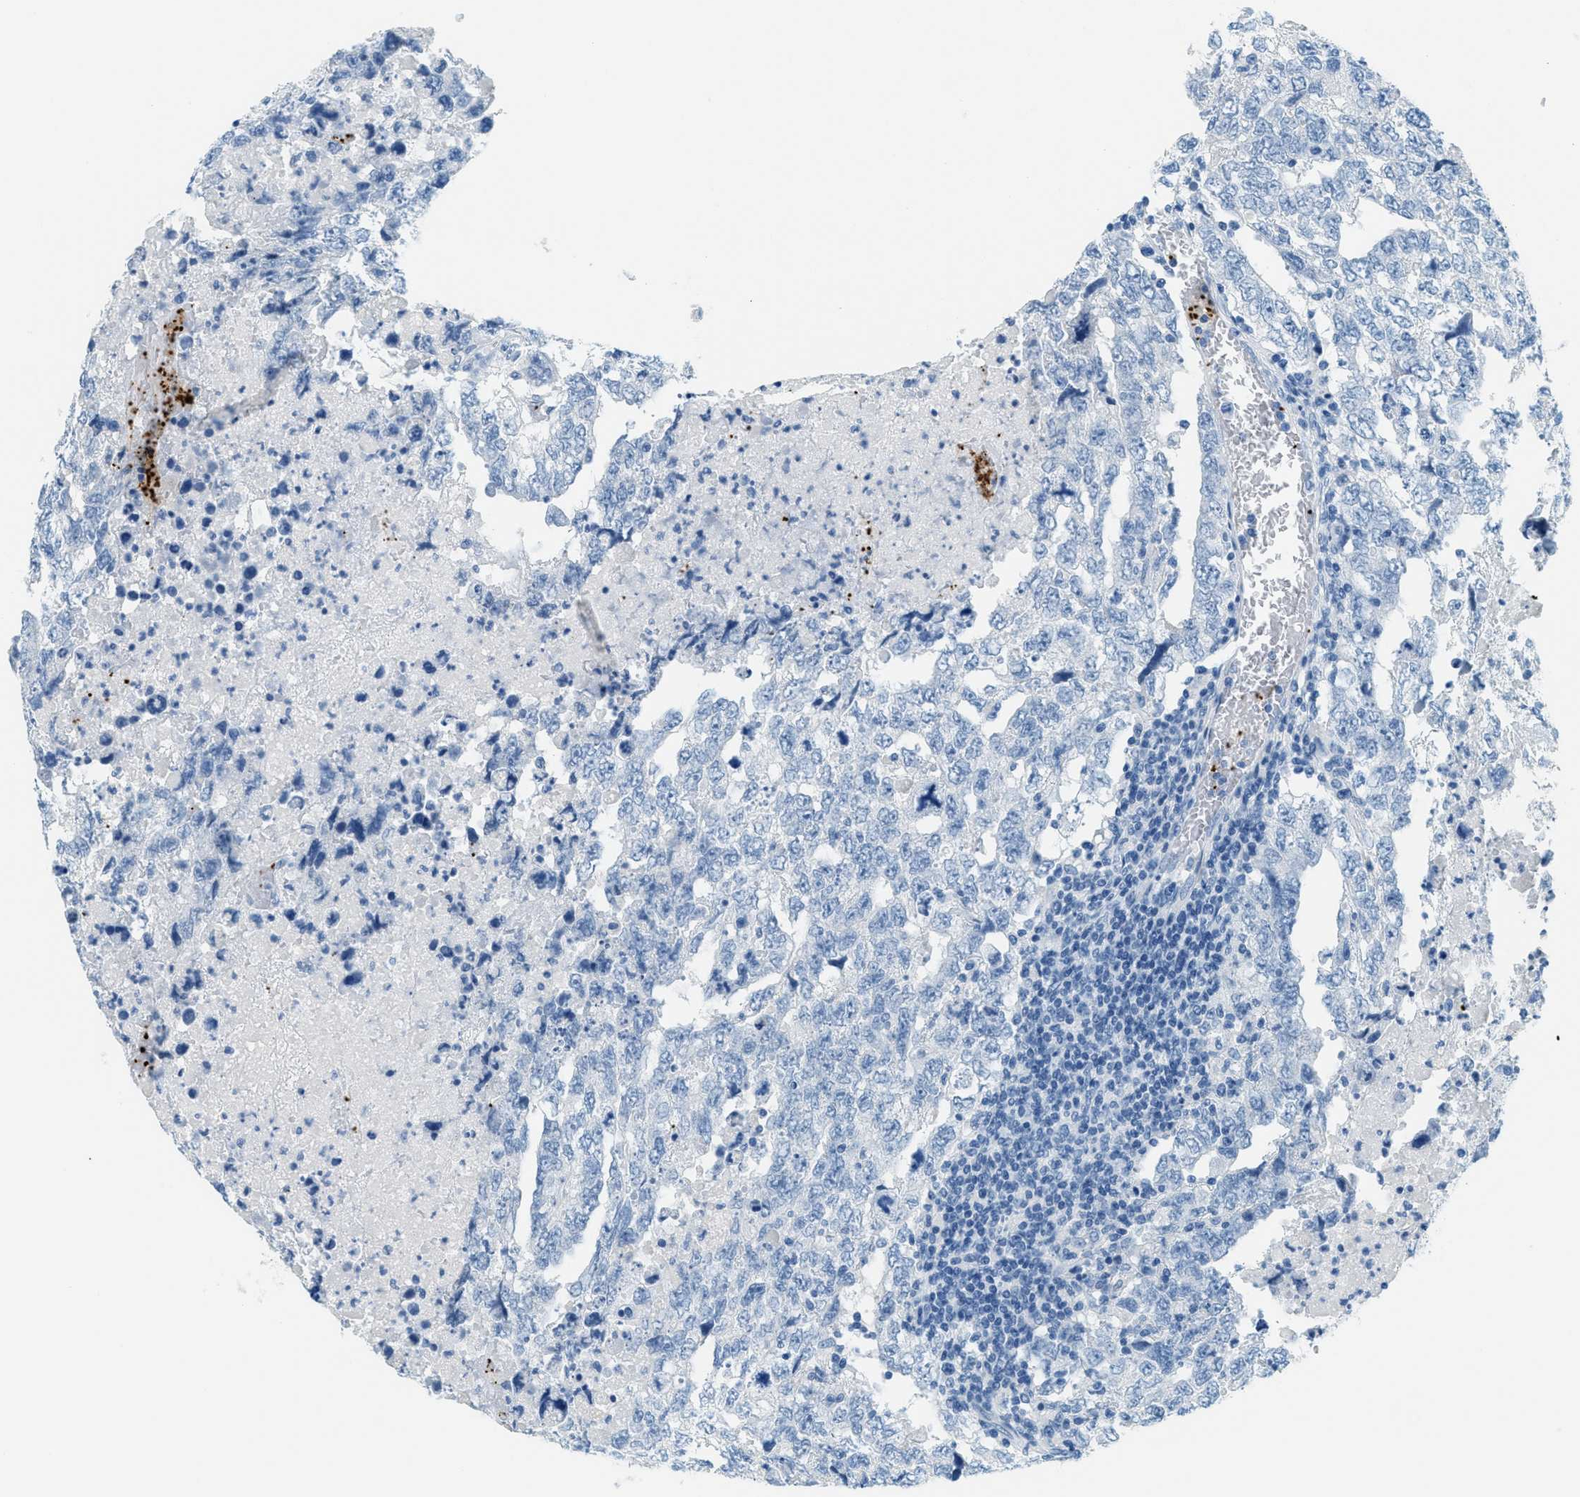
{"staining": {"intensity": "negative", "quantity": "none", "location": "none"}, "tissue": "testis cancer", "cell_type": "Tumor cells", "image_type": "cancer", "snomed": [{"axis": "morphology", "description": "Carcinoma, Embryonal, NOS"}, {"axis": "topography", "description": "Testis"}], "caption": "DAB (3,3'-diaminobenzidine) immunohistochemical staining of human testis cancer displays no significant expression in tumor cells.", "gene": "PPBP", "patient": {"sex": "male", "age": 36}}